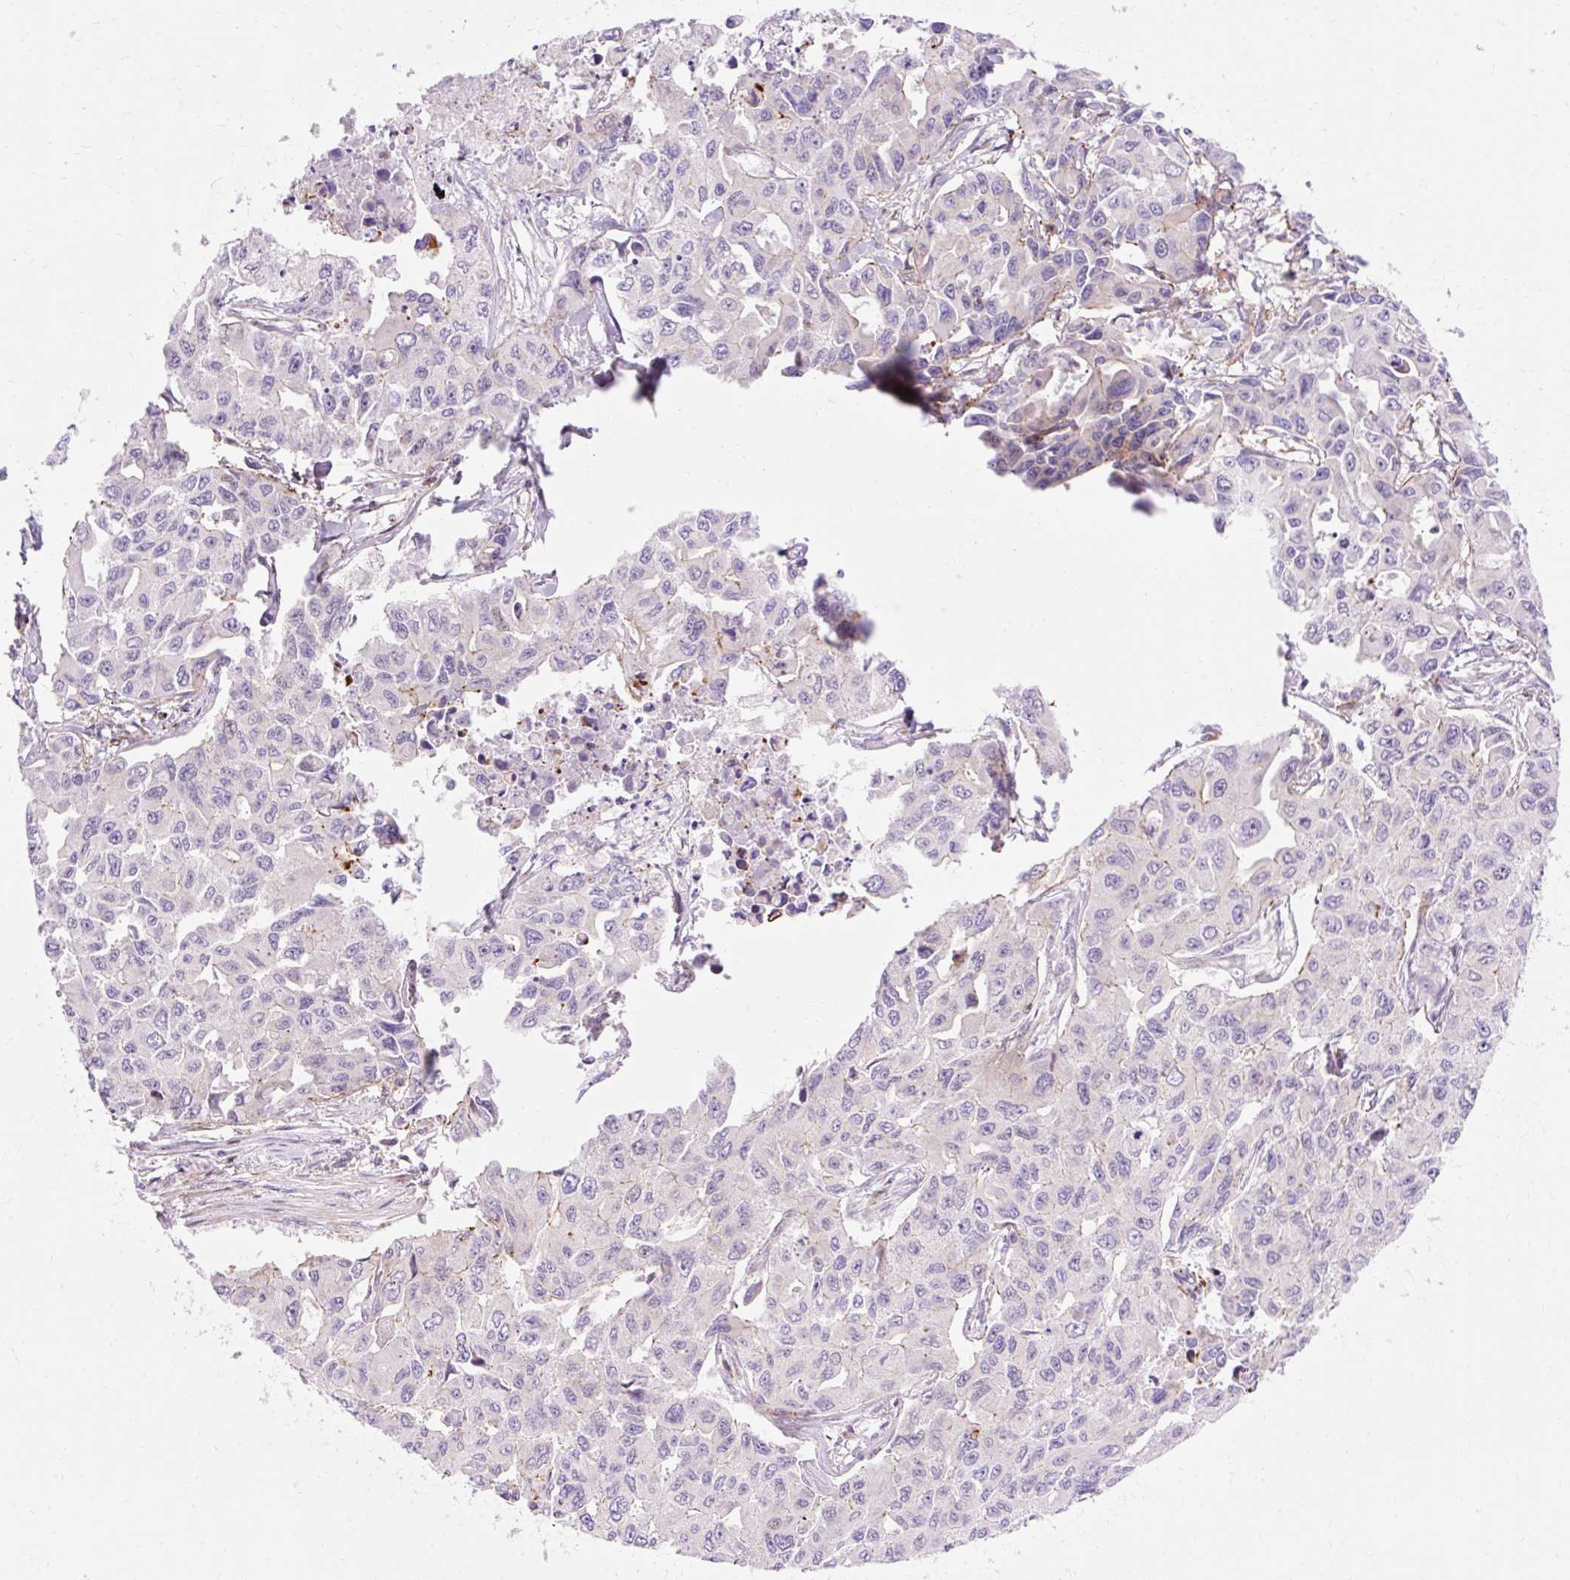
{"staining": {"intensity": "moderate", "quantity": "<25%", "location": "cytoplasmic/membranous"}, "tissue": "lung cancer", "cell_type": "Tumor cells", "image_type": "cancer", "snomed": [{"axis": "morphology", "description": "Adenocarcinoma, NOS"}, {"axis": "topography", "description": "Lung"}], "caption": "Immunohistochemistry of human lung cancer (adenocarcinoma) reveals low levels of moderate cytoplasmic/membranous expression in about <25% of tumor cells. The protein is shown in brown color, while the nuclei are stained blue.", "gene": "CORO7-PAM16", "patient": {"sex": "male", "age": 64}}